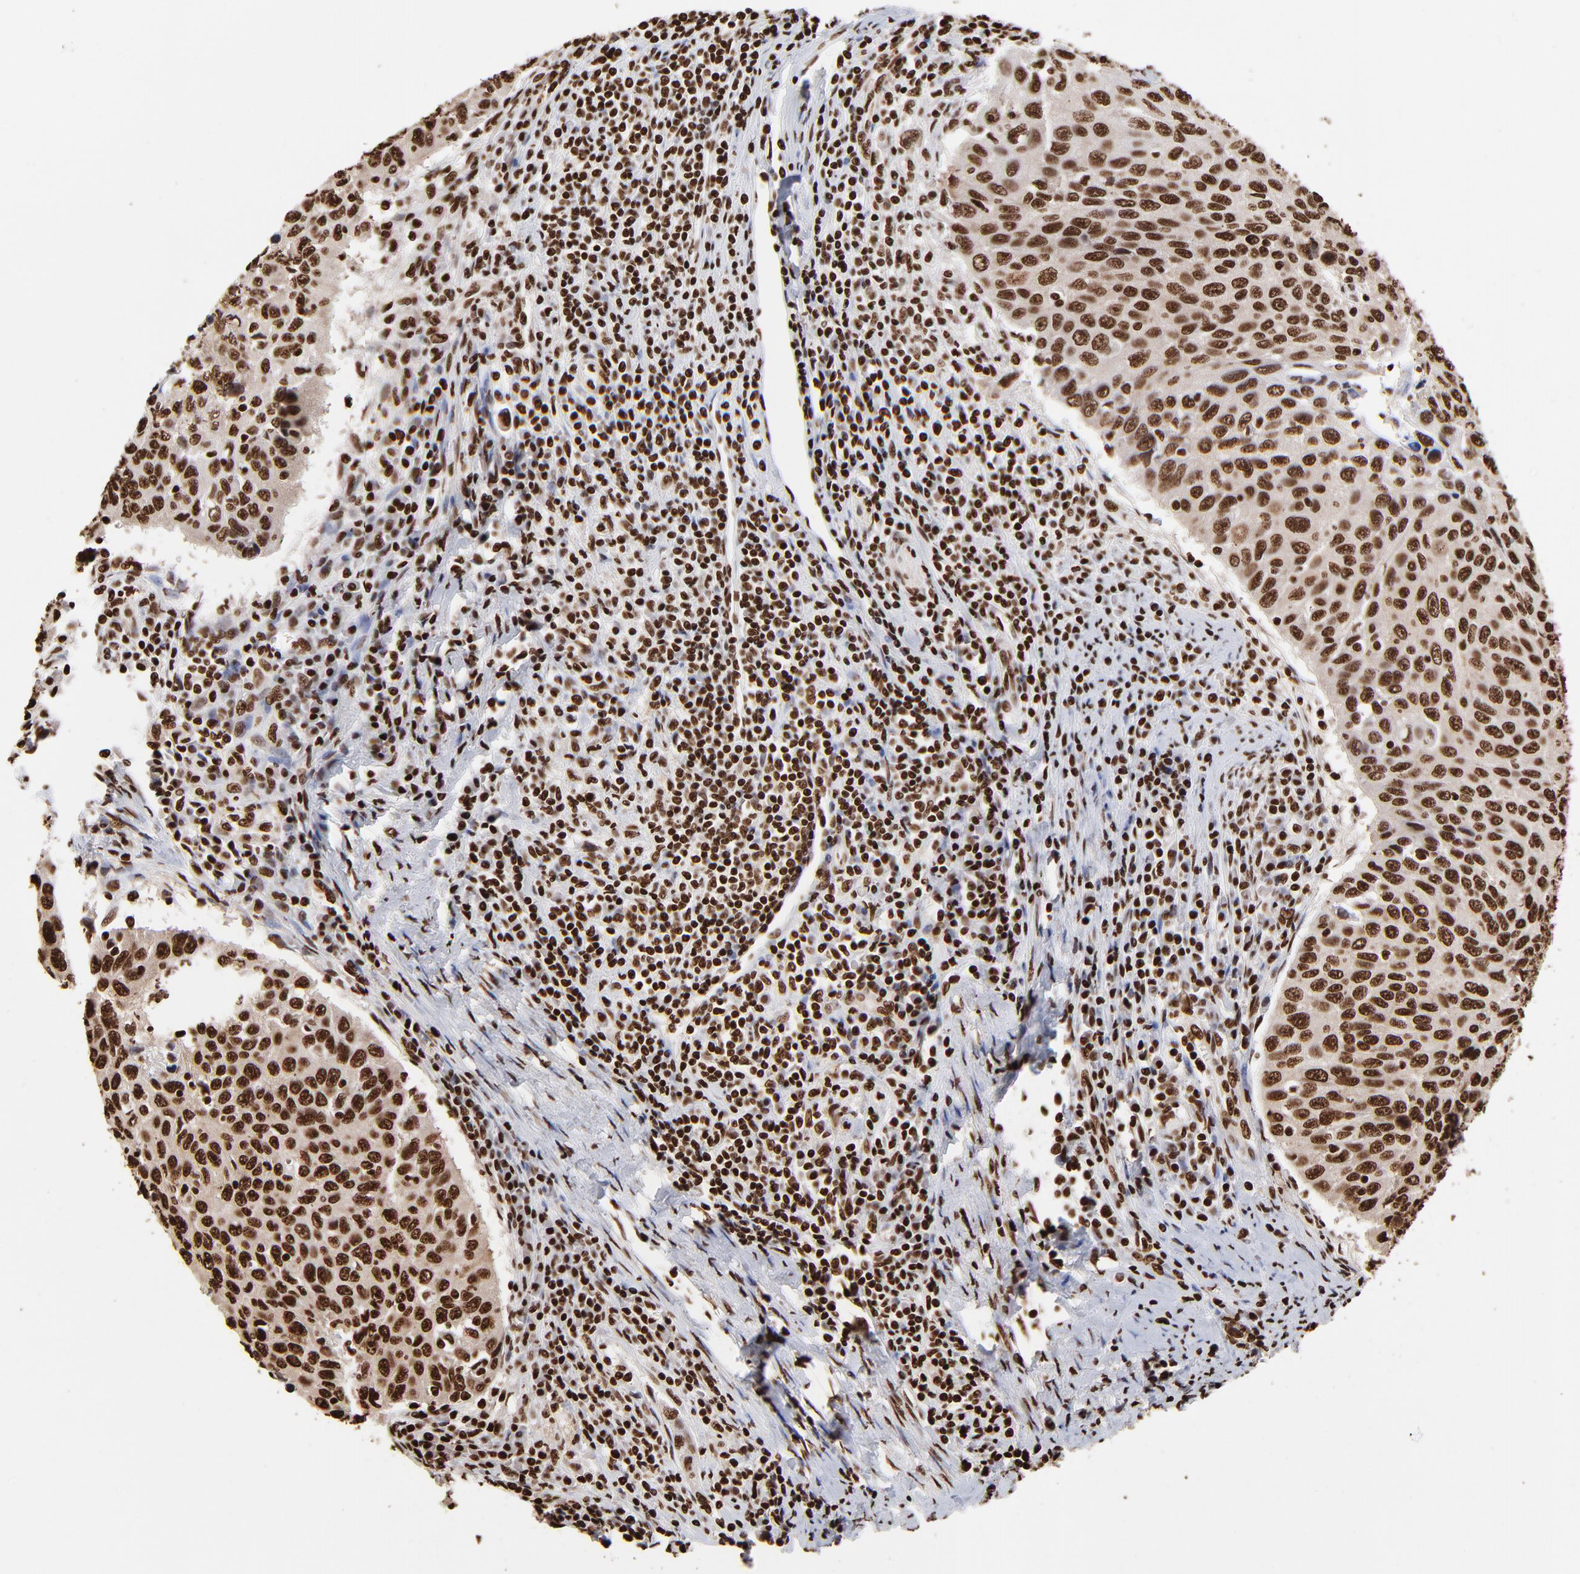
{"staining": {"intensity": "strong", "quantity": ">75%", "location": "nuclear"}, "tissue": "cervical cancer", "cell_type": "Tumor cells", "image_type": "cancer", "snomed": [{"axis": "morphology", "description": "Squamous cell carcinoma, NOS"}, {"axis": "topography", "description": "Cervix"}], "caption": "A micrograph of cervical cancer (squamous cell carcinoma) stained for a protein displays strong nuclear brown staining in tumor cells.", "gene": "ZNF544", "patient": {"sex": "female", "age": 53}}